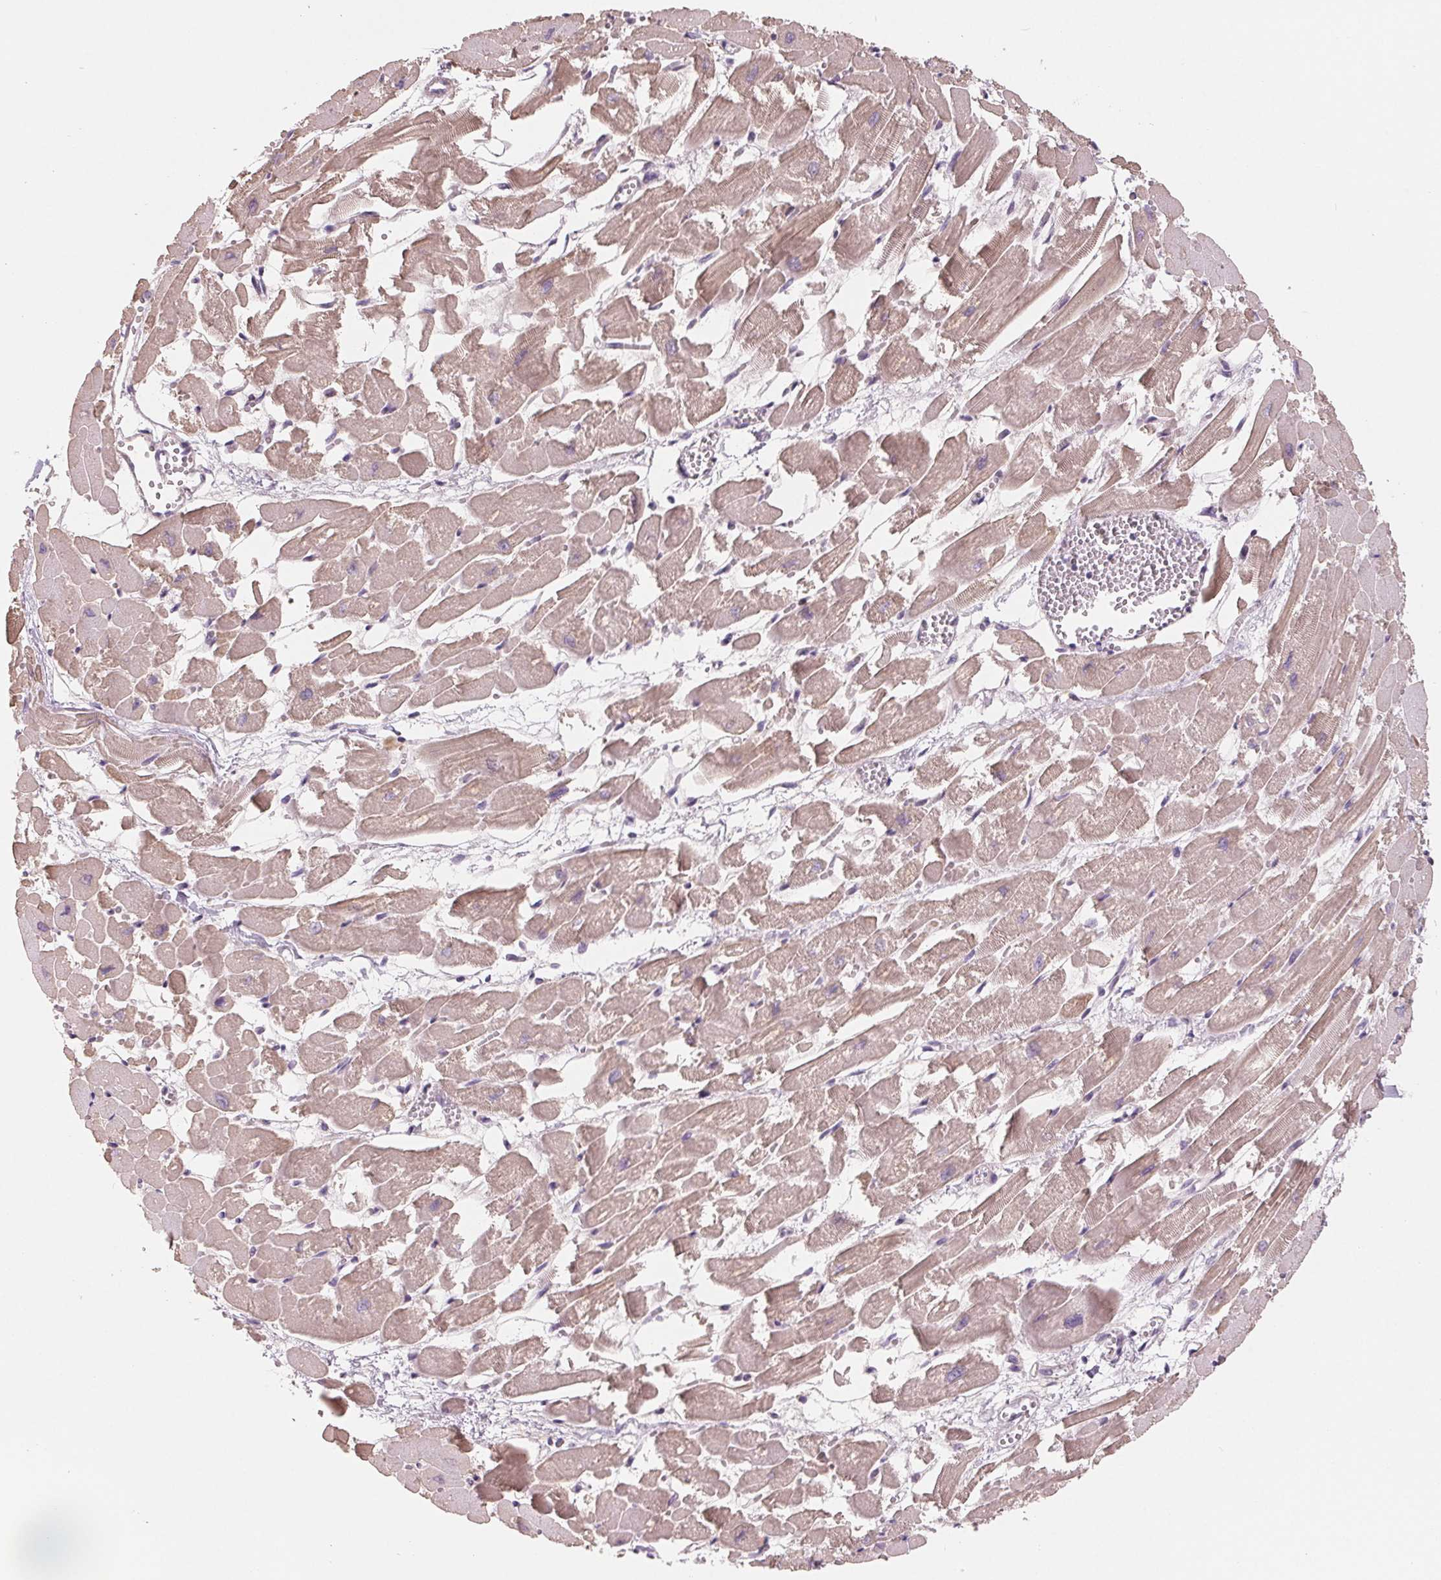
{"staining": {"intensity": "weak", "quantity": ">75%", "location": "cytoplasmic/membranous"}, "tissue": "heart muscle", "cell_type": "Cardiomyocytes", "image_type": "normal", "snomed": [{"axis": "morphology", "description": "Normal tissue, NOS"}, {"axis": "topography", "description": "Heart"}], "caption": "Unremarkable heart muscle reveals weak cytoplasmic/membranous positivity in approximately >75% of cardiomyocytes, visualized by immunohistochemistry. (DAB (3,3'-diaminobenzidine) IHC with brightfield microscopy, high magnification).", "gene": "VTCN1", "patient": {"sex": "female", "age": 52}}